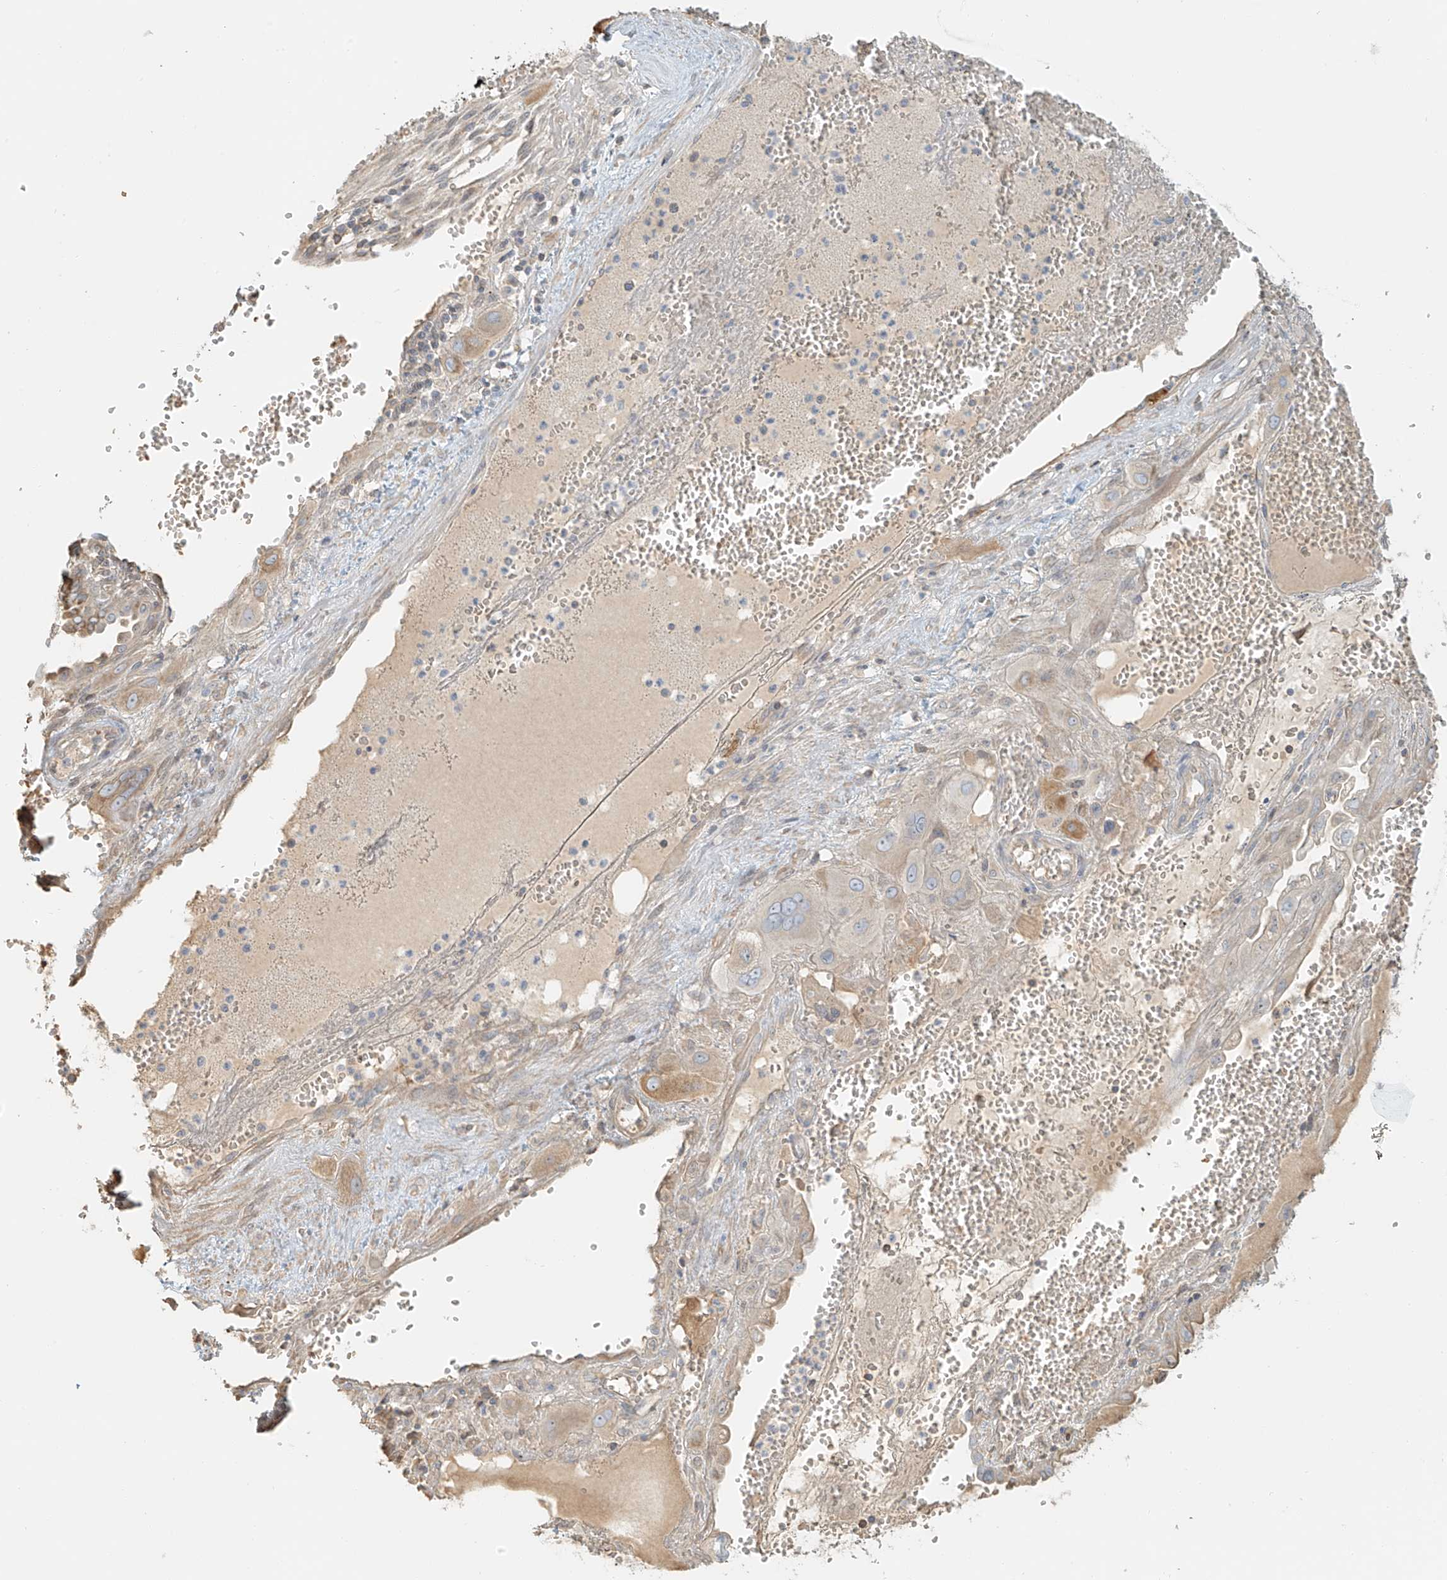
{"staining": {"intensity": "moderate", "quantity": "<25%", "location": "cytoplasmic/membranous"}, "tissue": "cervical cancer", "cell_type": "Tumor cells", "image_type": "cancer", "snomed": [{"axis": "morphology", "description": "Squamous cell carcinoma, NOS"}, {"axis": "topography", "description": "Cervix"}], "caption": "The immunohistochemical stain shows moderate cytoplasmic/membranous expression in tumor cells of squamous cell carcinoma (cervical) tissue.", "gene": "UPK1B", "patient": {"sex": "female", "age": 34}}